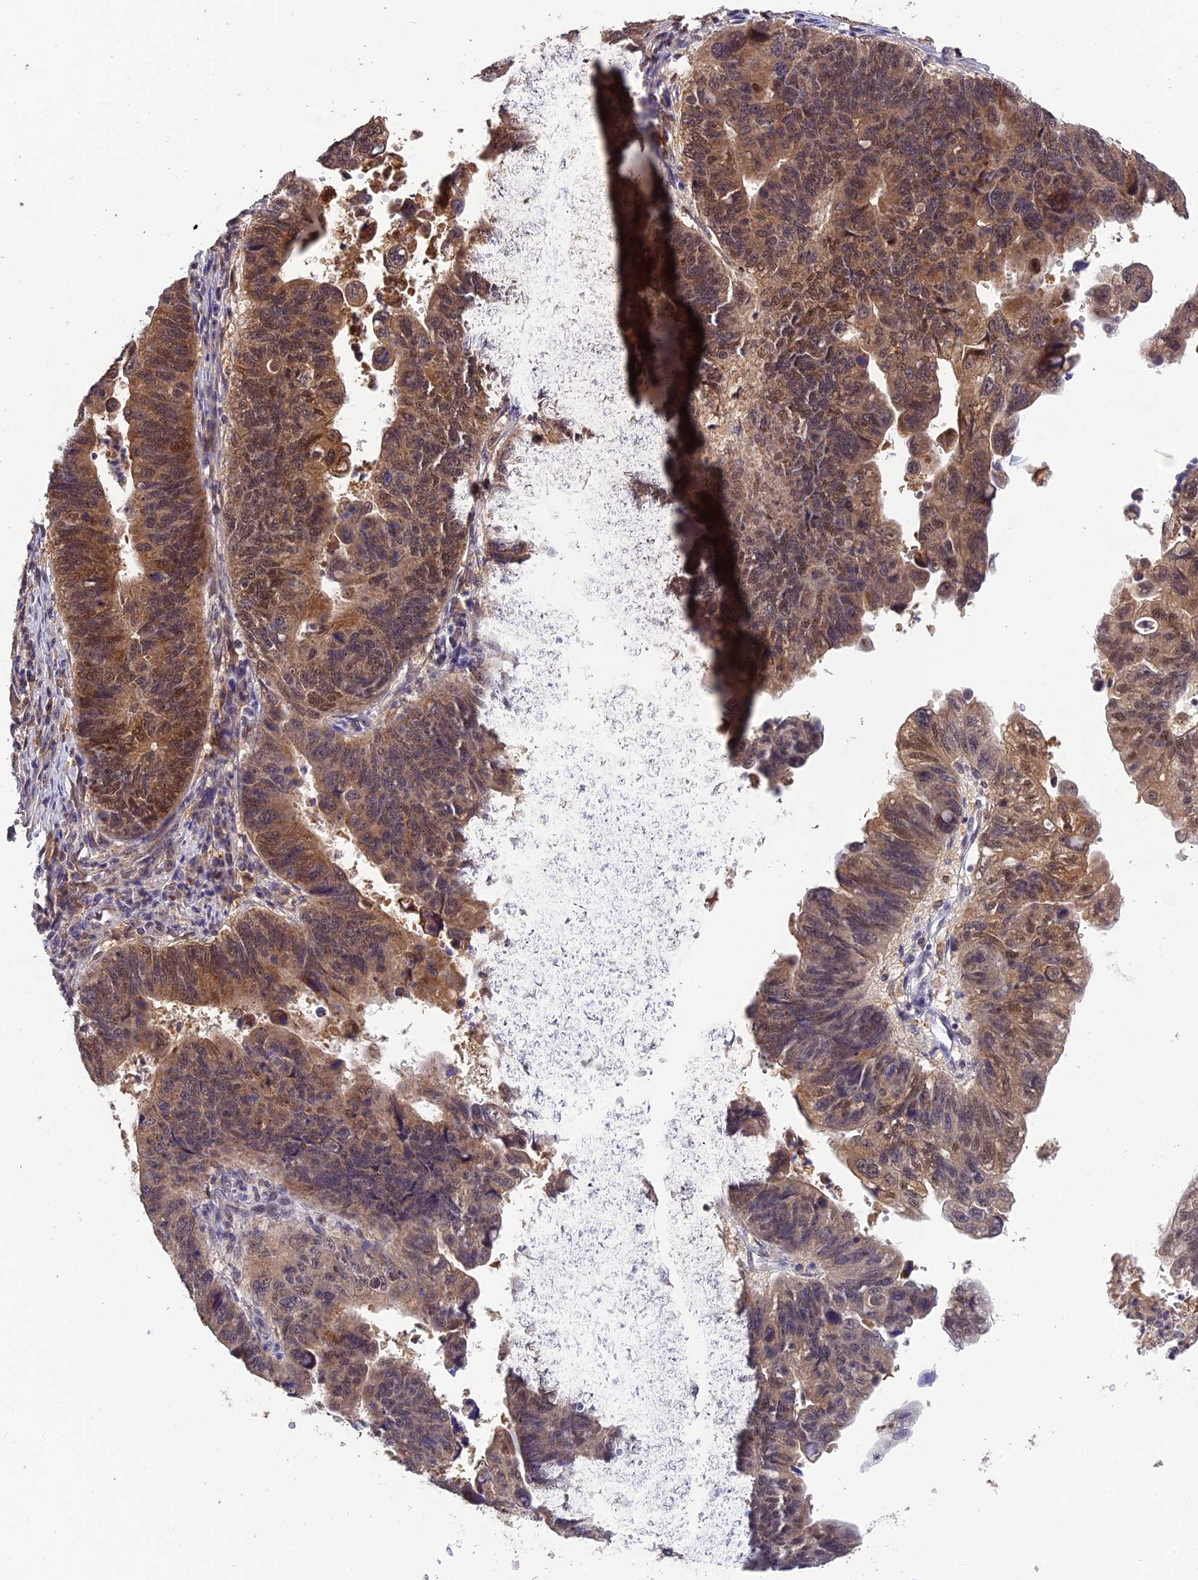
{"staining": {"intensity": "moderate", "quantity": ">75%", "location": "cytoplasmic/membranous,nuclear"}, "tissue": "stomach cancer", "cell_type": "Tumor cells", "image_type": "cancer", "snomed": [{"axis": "morphology", "description": "Adenocarcinoma, NOS"}, {"axis": "topography", "description": "Stomach"}], "caption": "High-power microscopy captured an immunohistochemistry (IHC) histopathology image of stomach cancer, revealing moderate cytoplasmic/membranous and nuclear expression in approximately >75% of tumor cells.", "gene": "MNS1", "patient": {"sex": "male", "age": 59}}